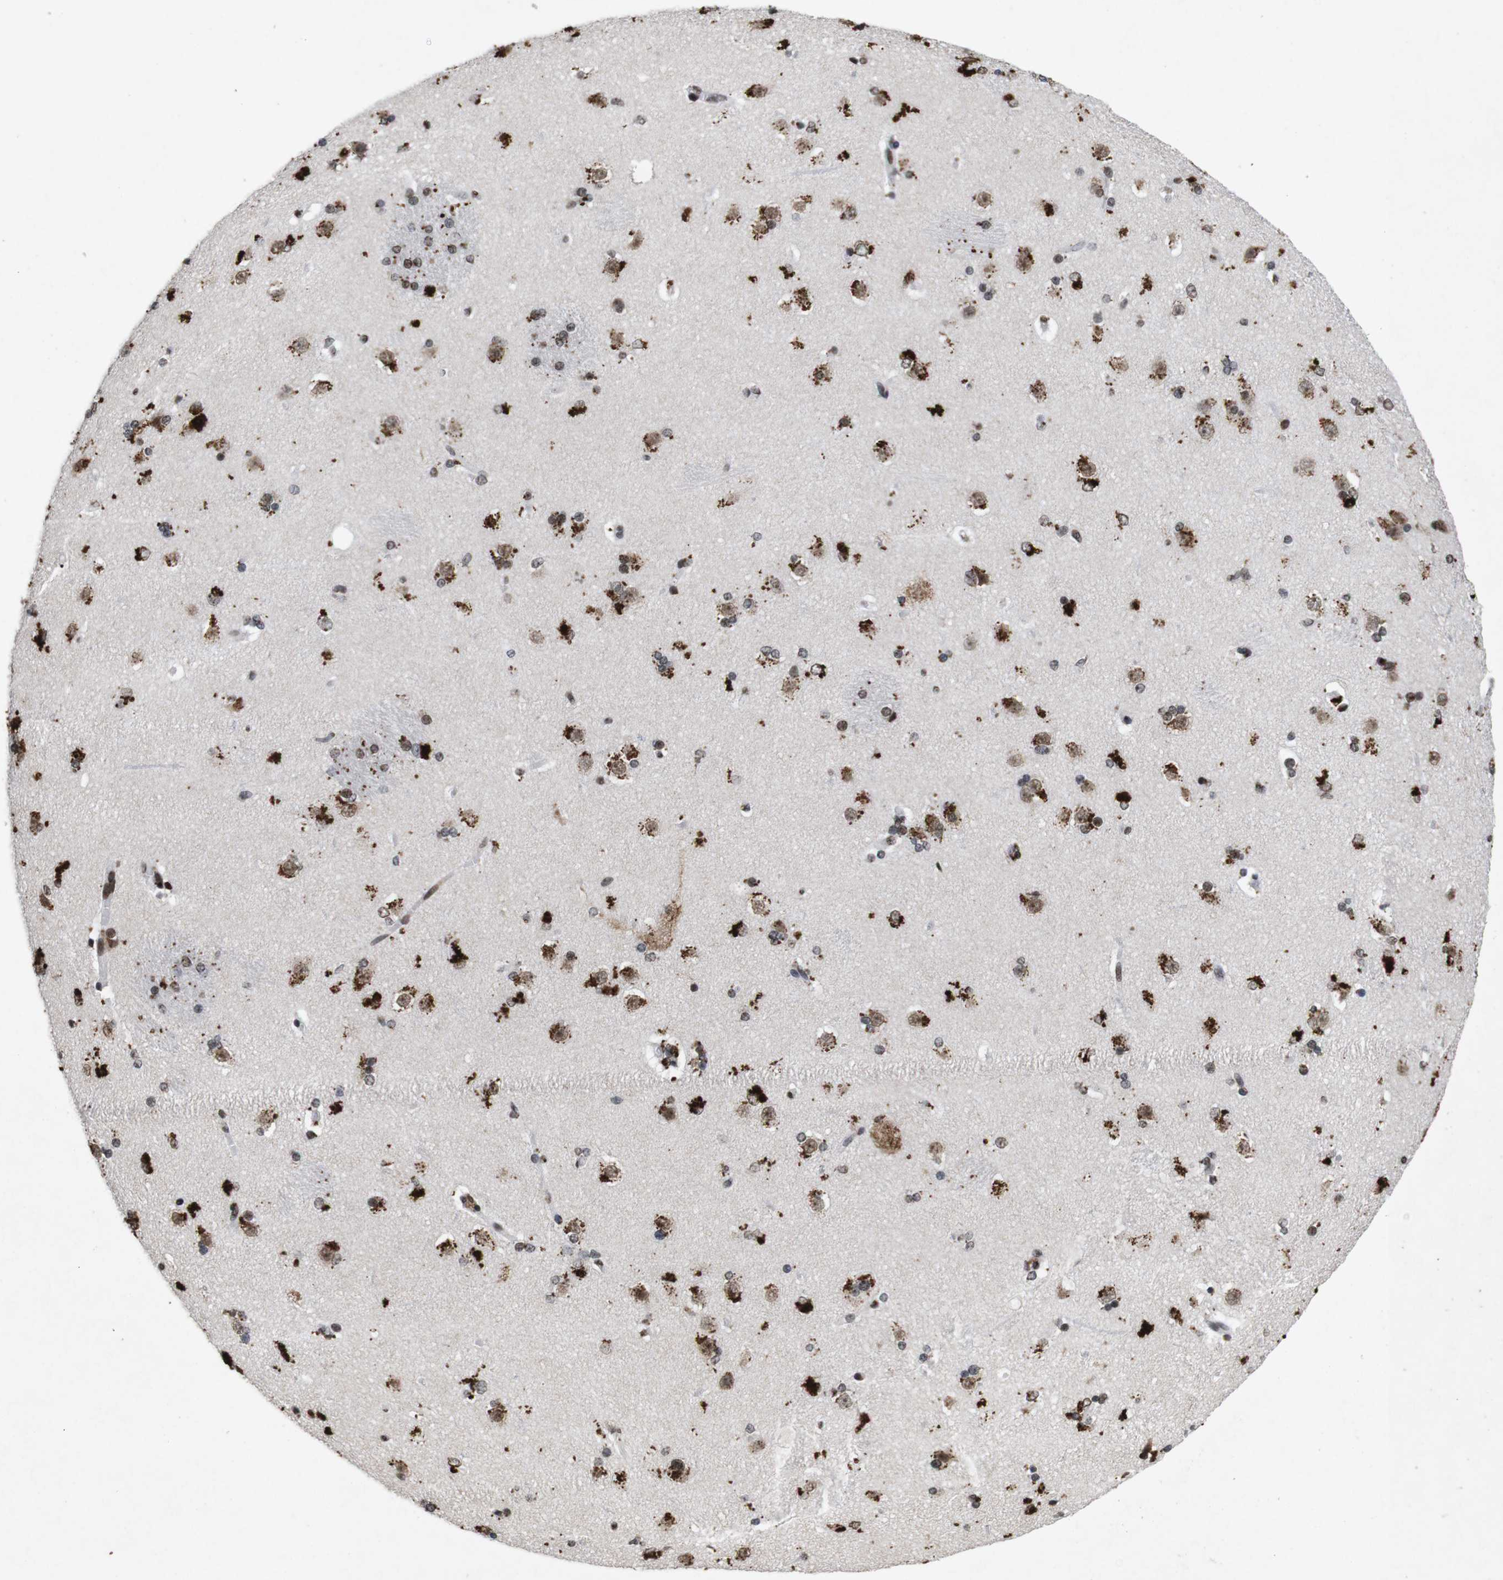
{"staining": {"intensity": "weak", "quantity": ">75%", "location": "nuclear"}, "tissue": "caudate", "cell_type": "Glial cells", "image_type": "normal", "snomed": [{"axis": "morphology", "description": "Normal tissue, NOS"}, {"axis": "topography", "description": "Lateral ventricle wall"}], "caption": "Caudate stained with DAB IHC reveals low levels of weak nuclear expression in about >75% of glial cells. Using DAB (3,3'-diaminobenzidine) (brown) and hematoxylin (blue) stains, captured at high magnification using brightfield microscopy.", "gene": "MAGEH1", "patient": {"sex": "female", "age": 19}}